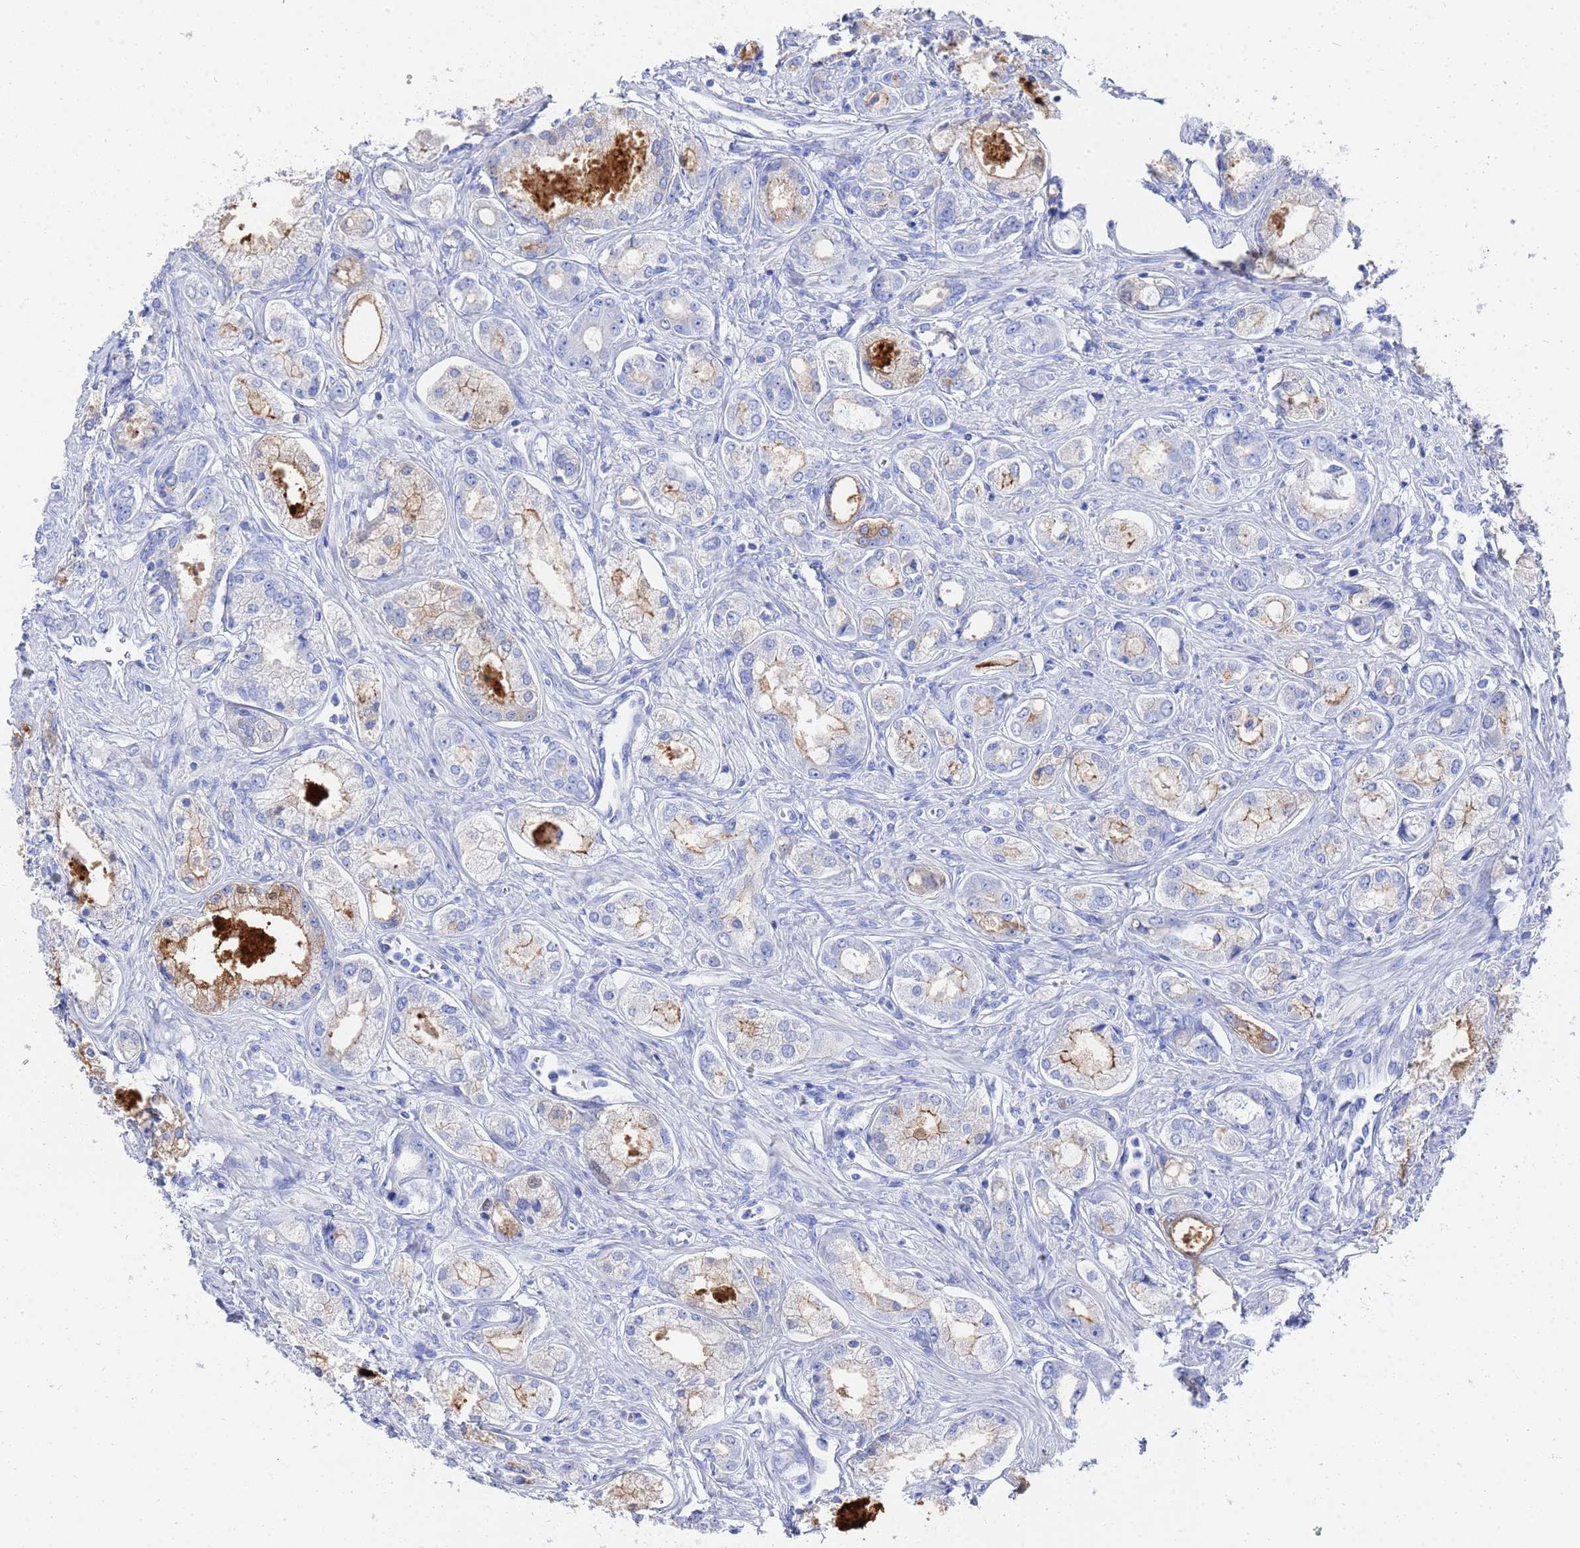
{"staining": {"intensity": "moderate", "quantity": "<25%", "location": "cytoplasmic/membranous"}, "tissue": "prostate cancer", "cell_type": "Tumor cells", "image_type": "cancer", "snomed": [{"axis": "morphology", "description": "Adenocarcinoma, Low grade"}, {"axis": "topography", "description": "Prostate"}], "caption": "Immunohistochemical staining of prostate cancer demonstrates moderate cytoplasmic/membranous protein positivity in approximately <25% of tumor cells. (Stains: DAB in brown, nuclei in blue, Microscopy: brightfield microscopy at high magnification).", "gene": "GGT1", "patient": {"sex": "male", "age": 68}}